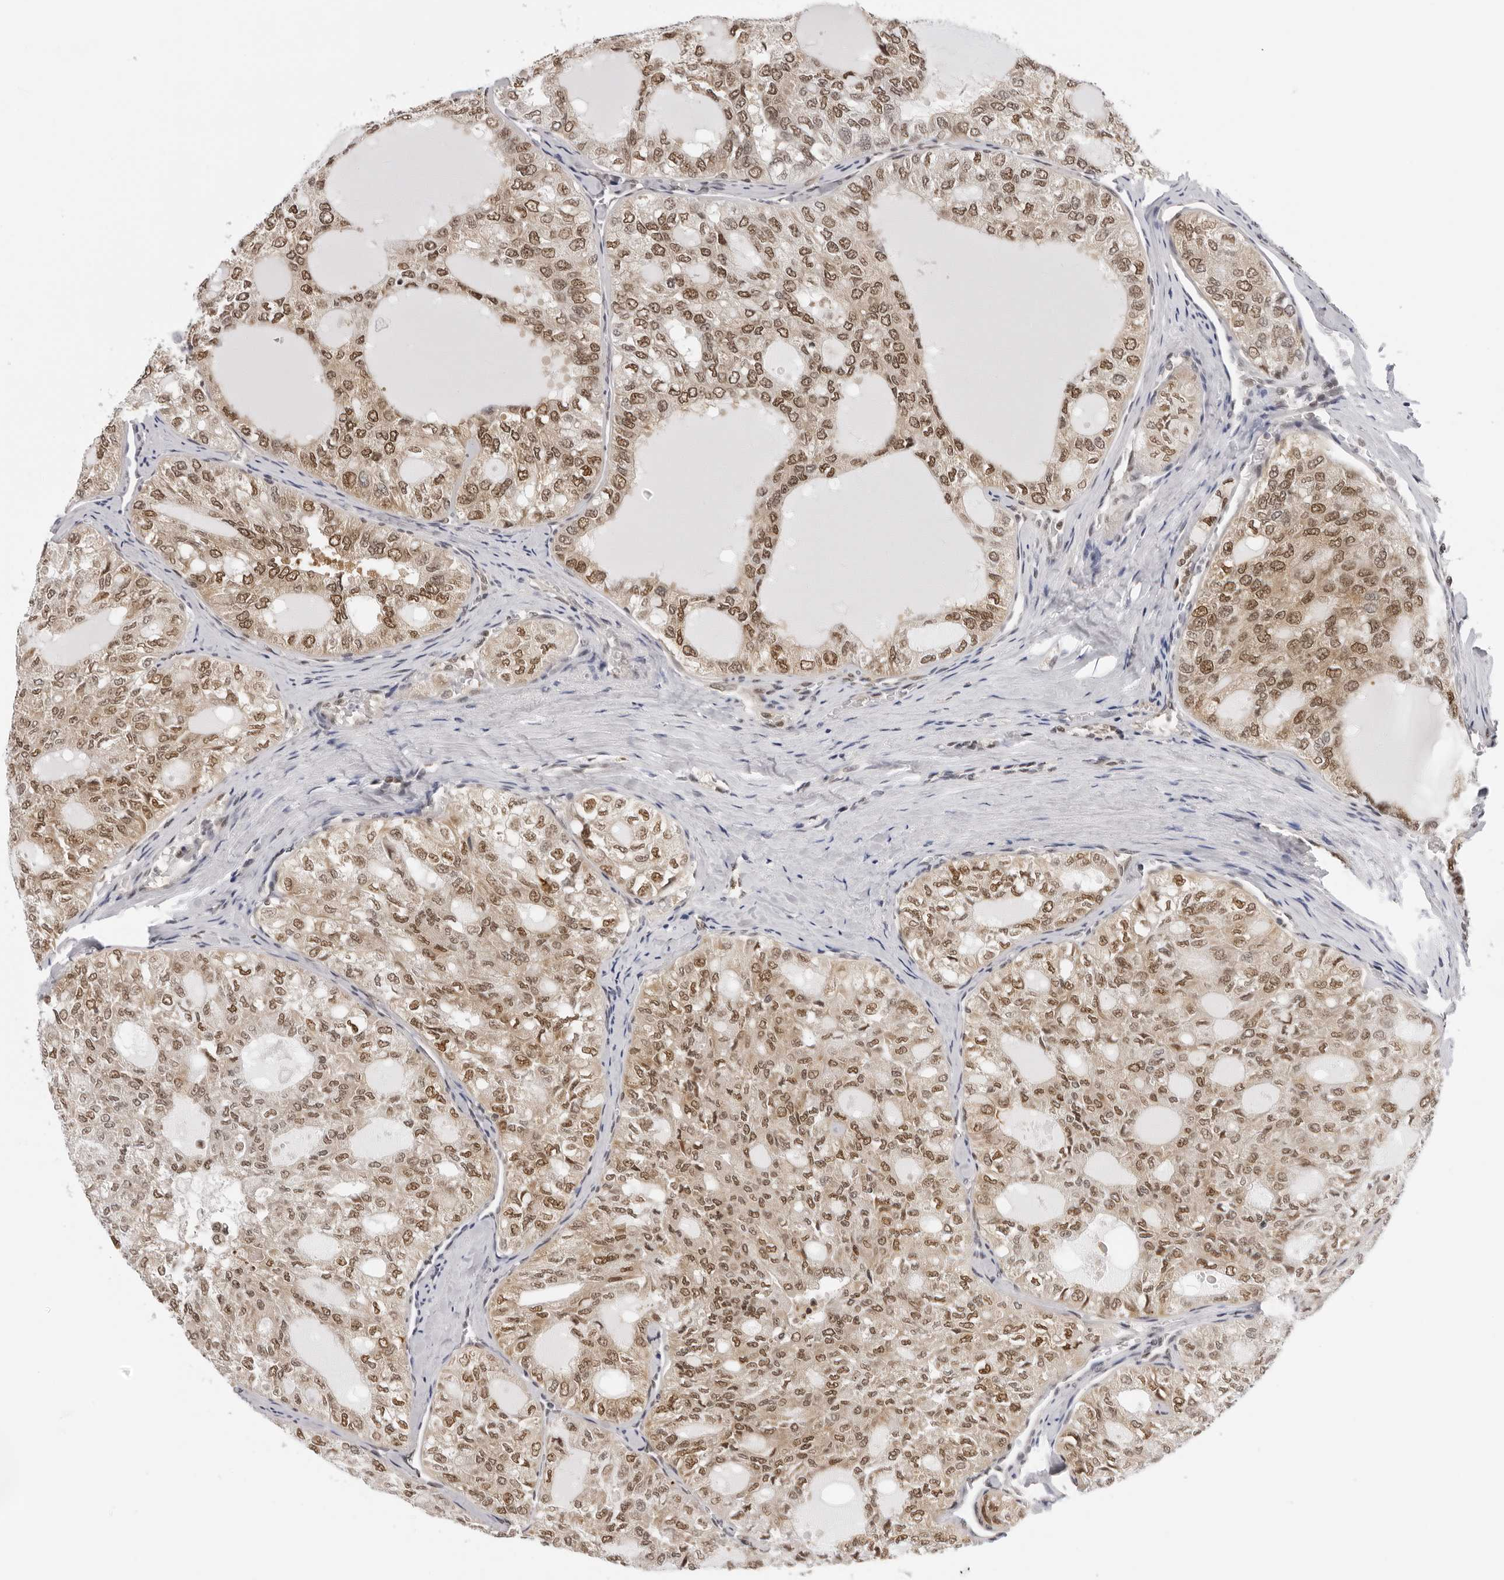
{"staining": {"intensity": "moderate", "quantity": ">75%", "location": "nuclear"}, "tissue": "thyroid cancer", "cell_type": "Tumor cells", "image_type": "cancer", "snomed": [{"axis": "morphology", "description": "Follicular adenoma carcinoma, NOS"}, {"axis": "topography", "description": "Thyroid gland"}], "caption": "A medium amount of moderate nuclear expression is appreciated in about >75% of tumor cells in thyroid cancer (follicular adenoma carcinoma) tissue.", "gene": "WDR77", "patient": {"sex": "male", "age": 75}}